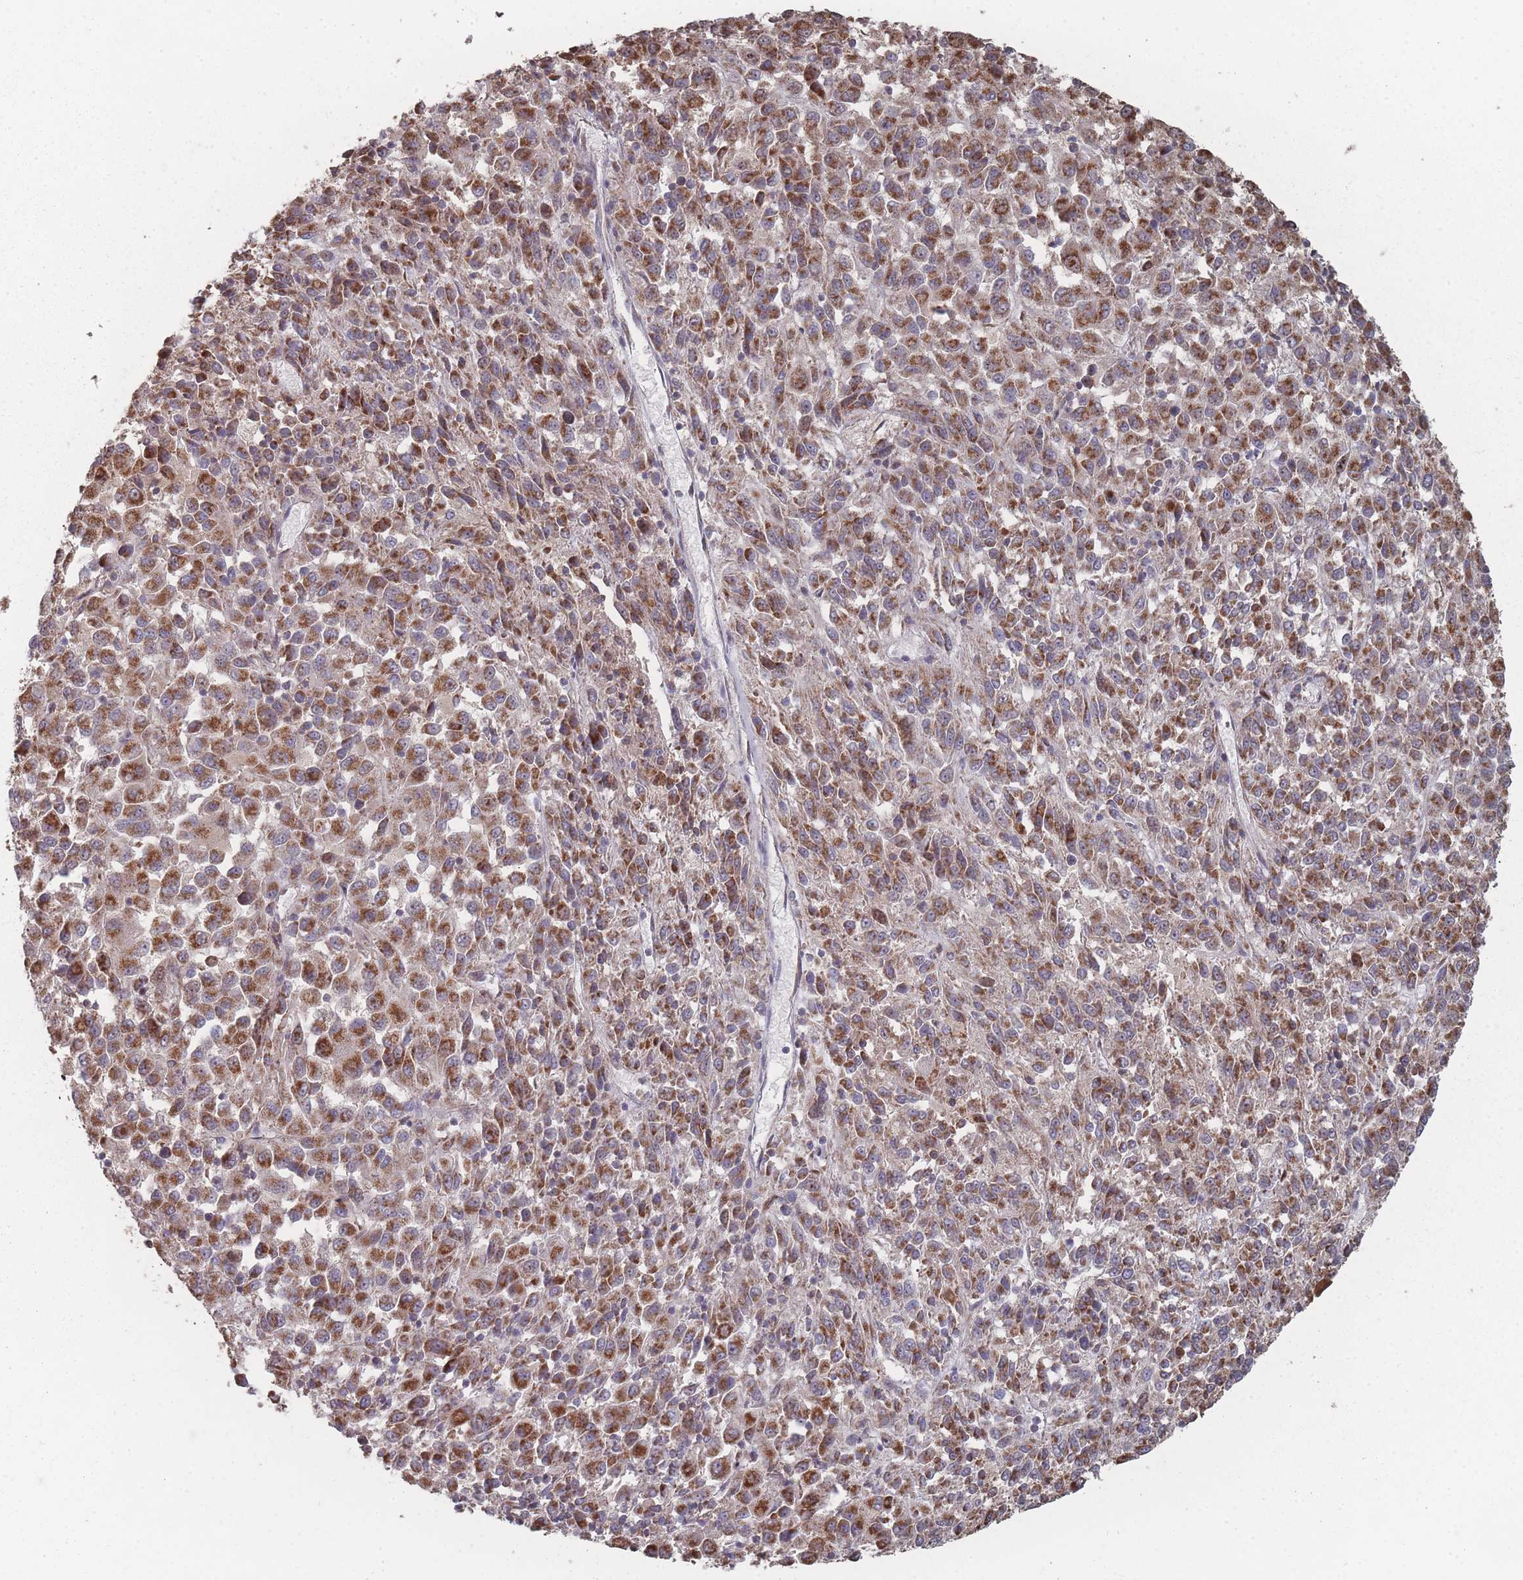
{"staining": {"intensity": "strong", "quantity": ">75%", "location": "cytoplasmic/membranous"}, "tissue": "melanoma", "cell_type": "Tumor cells", "image_type": "cancer", "snomed": [{"axis": "morphology", "description": "Malignant melanoma, Metastatic site"}, {"axis": "topography", "description": "Lung"}], "caption": "The immunohistochemical stain labels strong cytoplasmic/membranous staining in tumor cells of melanoma tissue.", "gene": "PSMB3", "patient": {"sex": "male", "age": 64}}